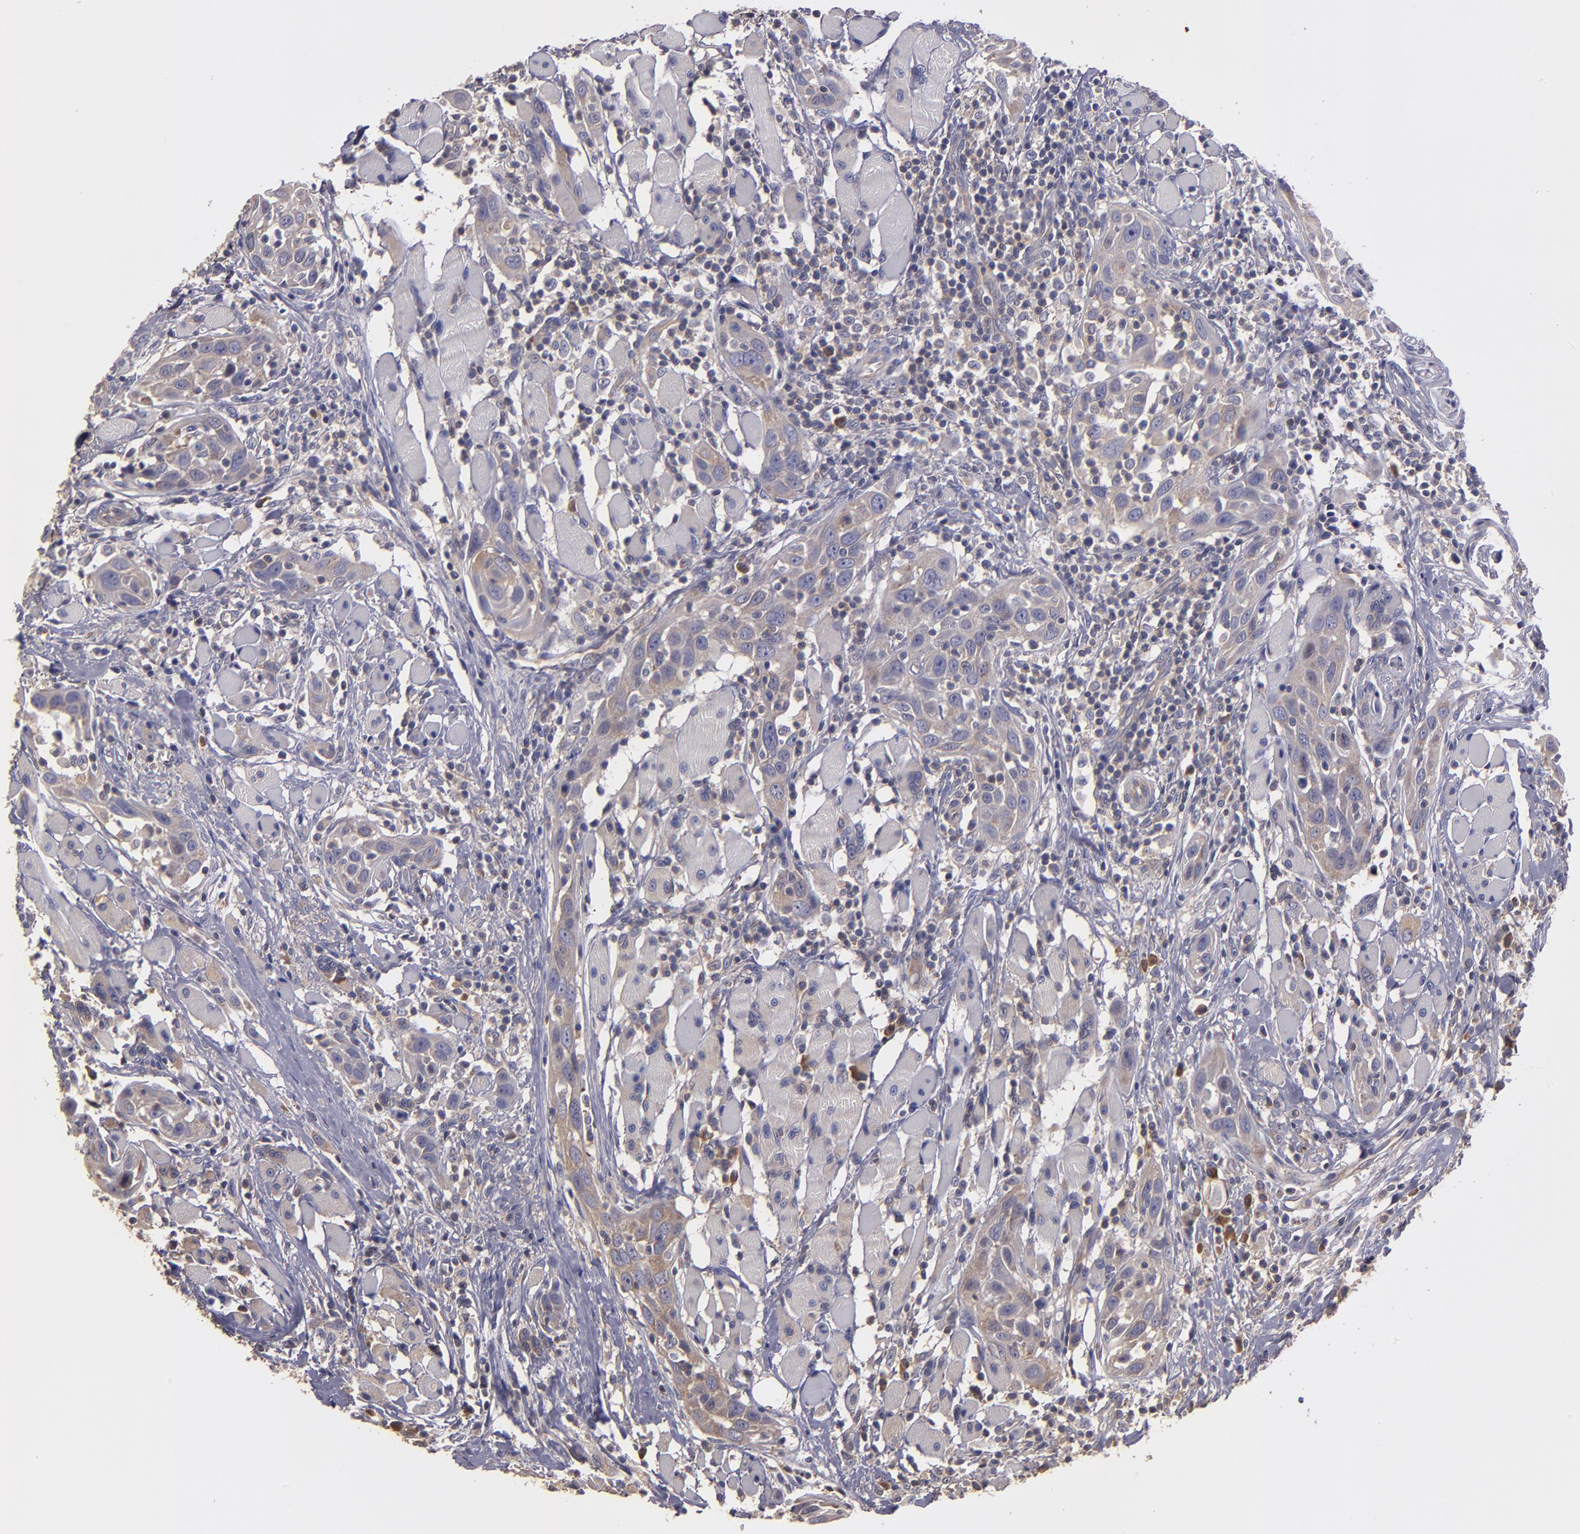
{"staining": {"intensity": "weak", "quantity": "25%-75%", "location": "cytoplasmic/membranous"}, "tissue": "head and neck cancer", "cell_type": "Tumor cells", "image_type": "cancer", "snomed": [{"axis": "morphology", "description": "Squamous cell carcinoma, NOS"}, {"axis": "topography", "description": "Oral tissue"}, {"axis": "topography", "description": "Head-Neck"}], "caption": "Head and neck squamous cell carcinoma tissue demonstrates weak cytoplasmic/membranous positivity in about 25%-75% of tumor cells, visualized by immunohistochemistry. (DAB (3,3'-diaminobenzidine) = brown stain, brightfield microscopy at high magnification).", "gene": "CARS1", "patient": {"sex": "female", "age": 50}}